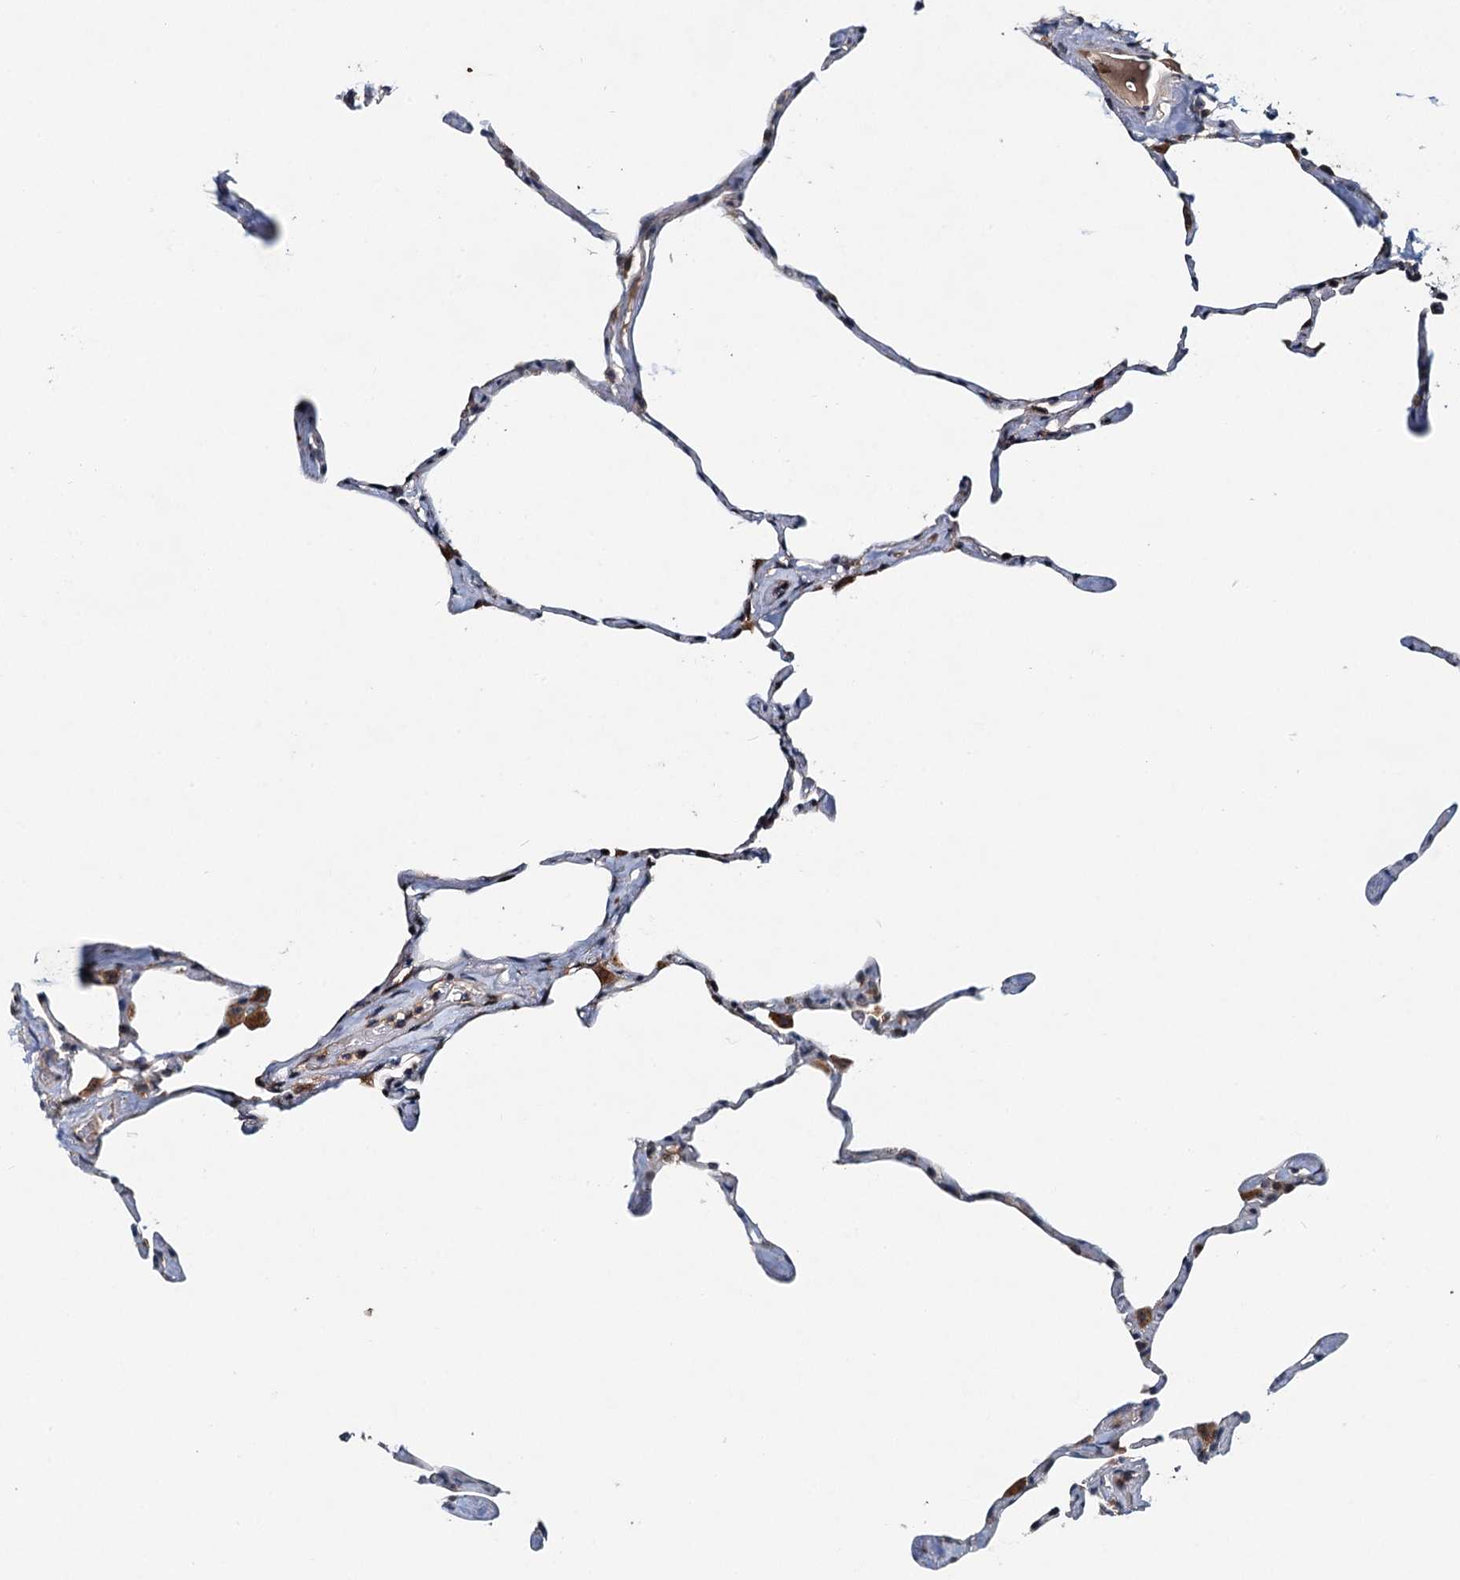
{"staining": {"intensity": "negative", "quantity": "none", "location": "none"}, "tissue": "lung", "cell_type": "Alveolar cells", "image_type": "normal", "snomed": [{"axis": "morphology", "description": "Normal tissue, NOS"}, {"axis": "topography", "description": "Lung"}], "caption": "This micrograph is of normal lung stained with IHC to label a protein in brown with the nuclei are counter-stained blue. There is no positivity in alveolar cells. (Stains: DAB immunohistochemistry (IHC) with hematoxylin counter stain, Microscopy: brightfield microscopy at high magnification).", "gene": "NBEA", "patient": {"sex": "male", "age": 65}}